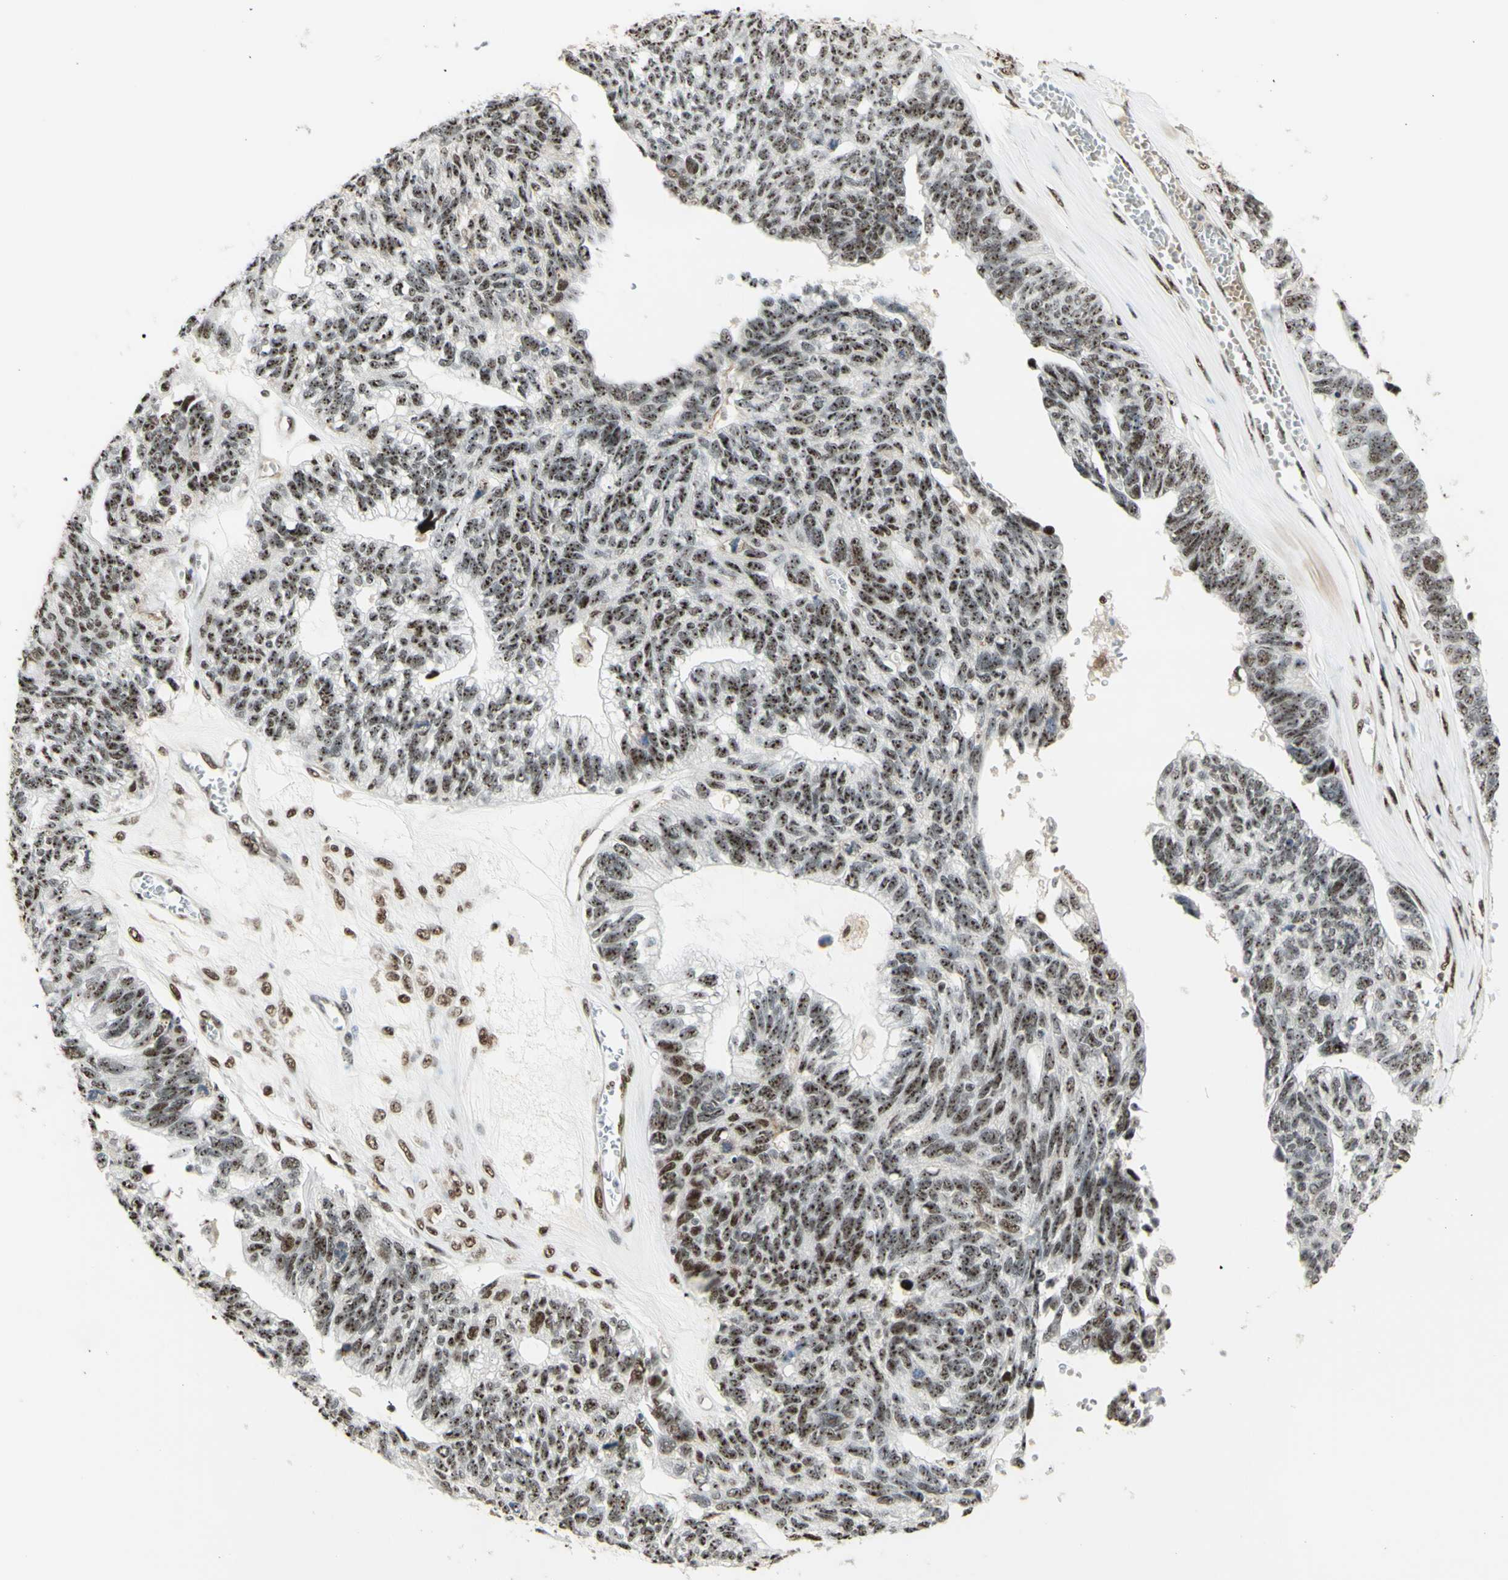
{"staining": {"intensity": "moderate", "quantity": ">75%", "location": "nuclear"}, "tissue": "ovarian cancer", "cell_type": "Tumor cells", "image_type": "cancer", "snomed": [{"axis": "morphology", "description": "Cystadenocarcinoma, serous, NOS"}, {"axis": "topography", "description": "Ovary"}], "caption": "Tumor cells show moderate nuclear expression in approximately >75% of cells in ovarian serous cystadenocarcinoma. (Stains: DAB in brown, nuclei in blue, Microscopy: brightfield microscopy at high magnification).", "gene": "DHX9", "patient": {"sex": "female", "age": 79}}